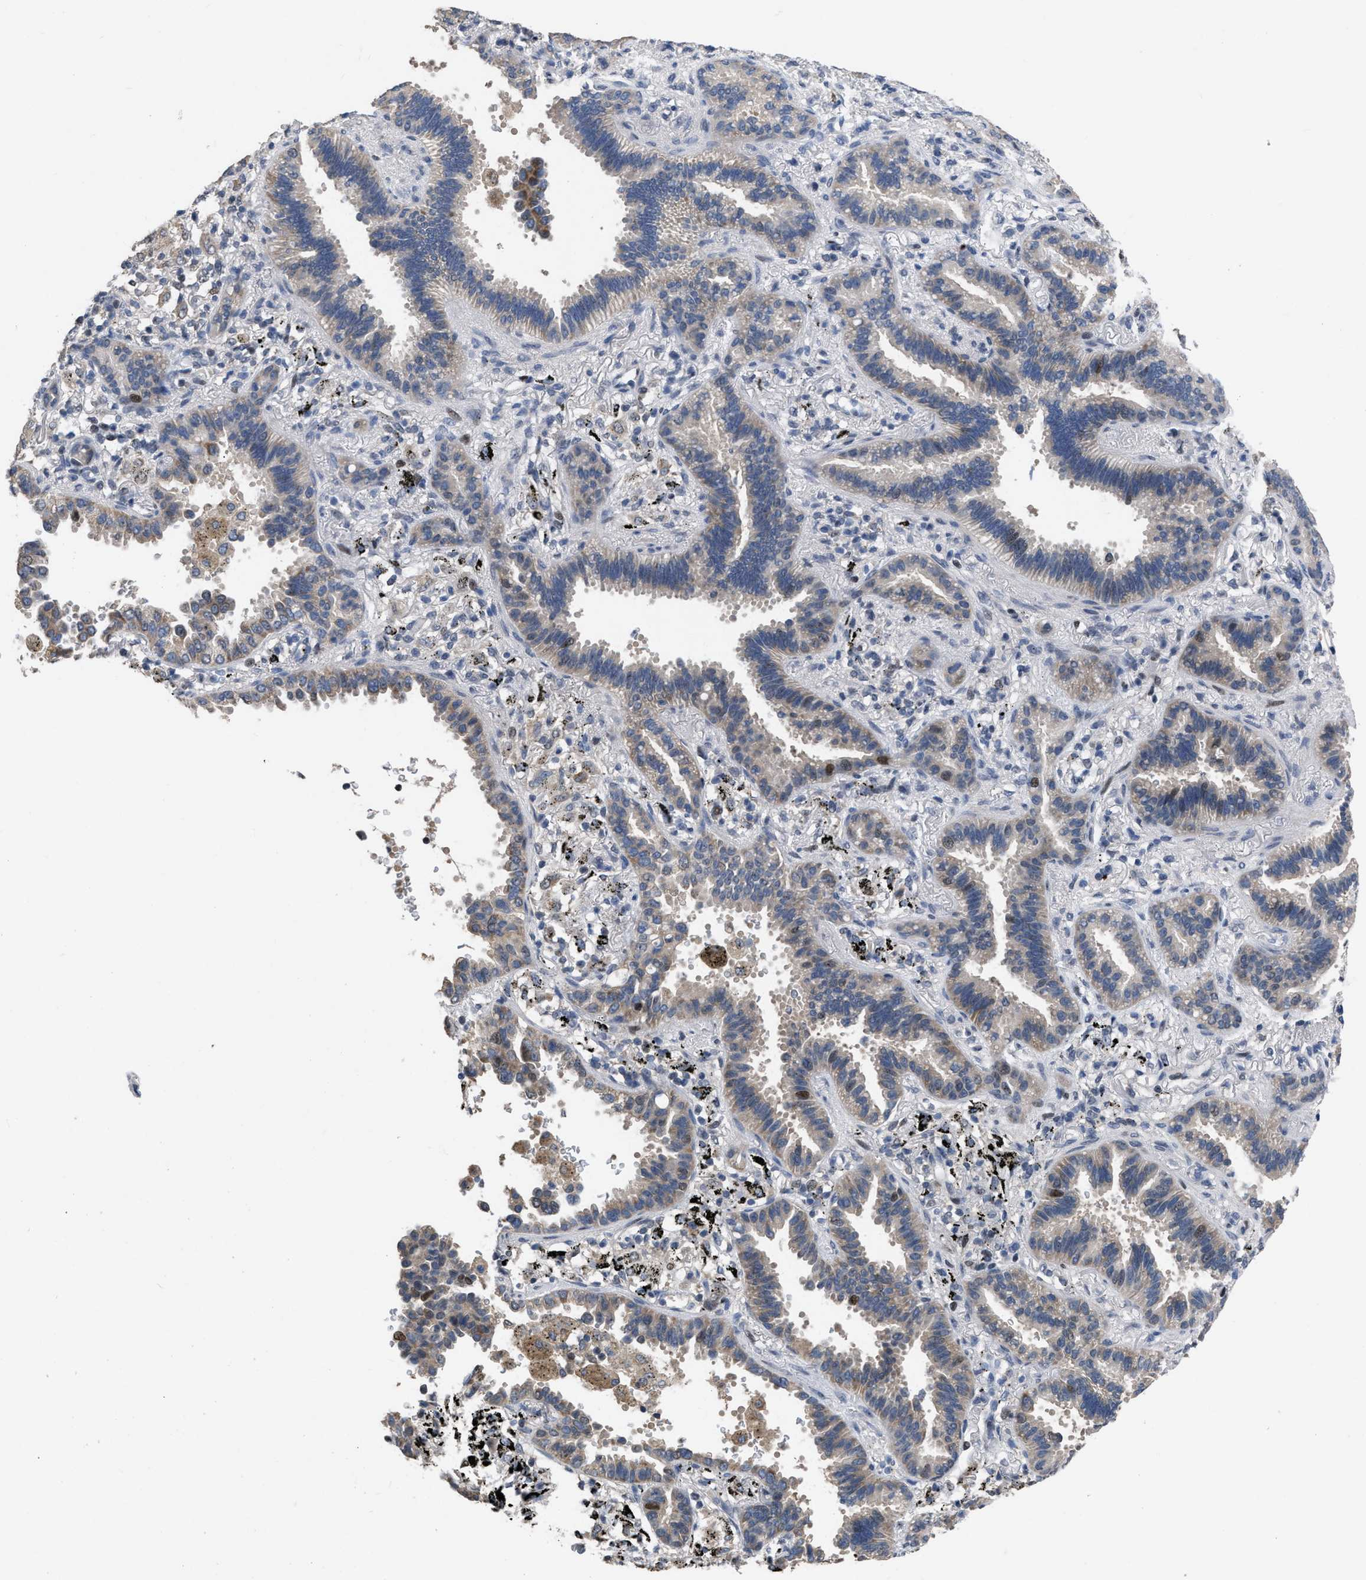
{"staining": {"intensity": "weak", "quantity": "<25%", "location": "cytoplasmic/membranous"}, "tissue": "lung cancer", "cell_type": "Tumor cells", "image_type": "cancer", "snomed": [{"axis": "morphology", "description": "Normal tissue, NOS"}, {"axis": "morphology", "description": "Adenocarcinoma, NOS"}, {"axis": "topography", "description": "Lung"}], "caption": "Immunohistochemistry (IHC) of lung adenocarcinoma demonstrates no staining in tumor cells.", "gene": "SETDB1", "patient": {"sex": "male", "age": 59}}